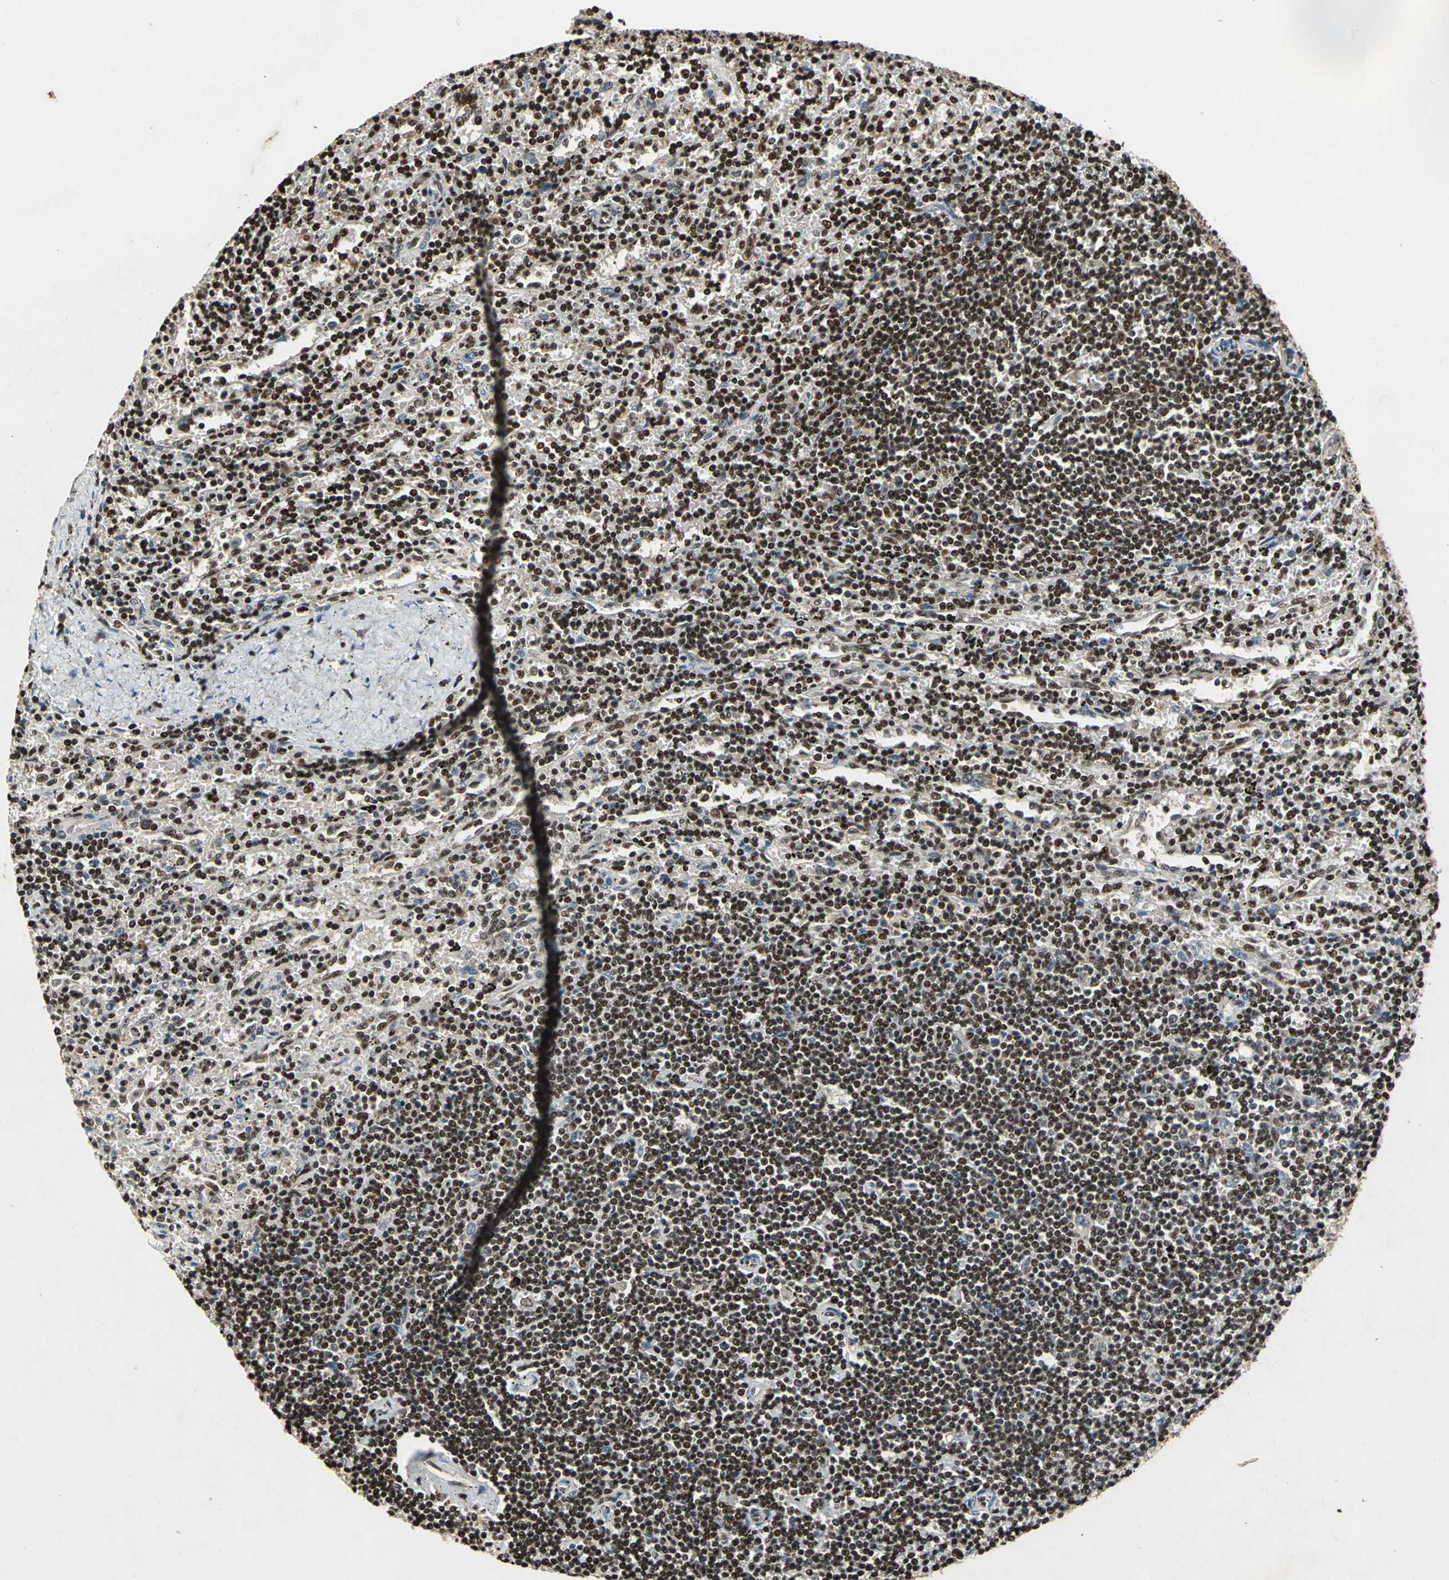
{"staining": {"intensity": "strong", "quantity": ">75%", "location": "nuclear"}, "tissue": "lymphoma", "cell_type": "Tumor cells", "image_type": "cancer", "snomed": [{"axis": "morphology", "description": "Malignant lymphoma, non-Hodgkin's type, Low grade"}, {"axis": "topography", "description": "Spleen"}], "caption": "Tumor cells demonstrate high levels of strong nuclear staining in about >75% of cells in human lymphoma.", "gene": "ANP32A", "patient": {"sex": "male", "age": 76}}